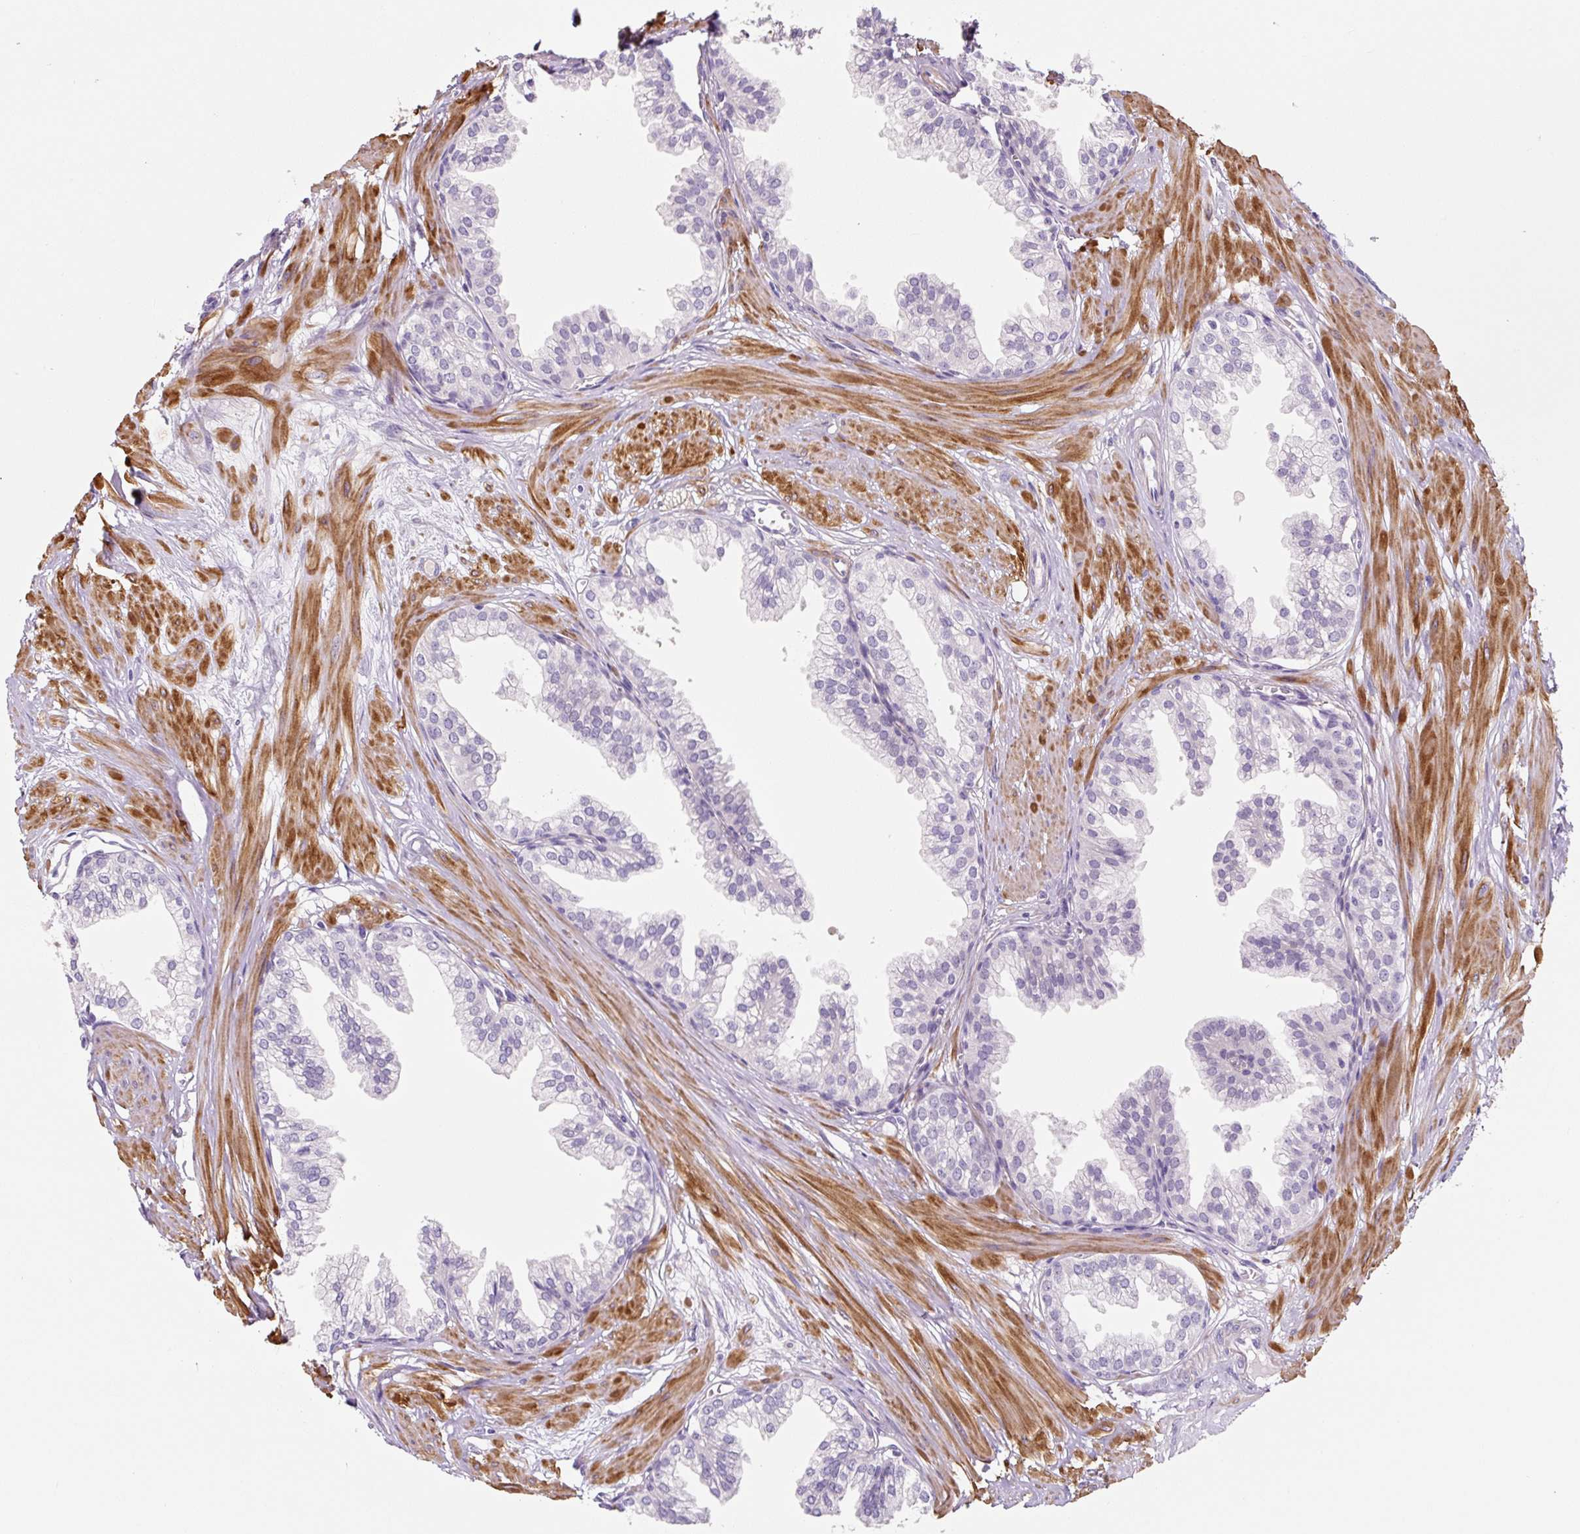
{"staining": {"intensity": "negative", "quantity": "none", "location": "none"}, "tissue": "prostate", "cell_type": "Glandular cells", "image_type": "normal", "snomed": [{"axis": "morphology", "description": "Normal tissue, NOS"}, {"axis": "topography", "description": "Prostate"}, {"axis": "topography", "description": "Peripheral nerve tissue"}], "caption": "An IHC micrograph of benign prostate is shown. There is no staining in glandular cells of prostate. Nuclei are stained in blue.", "gene": "CCL25", "patient": {"sex": "male", "age": 55}}